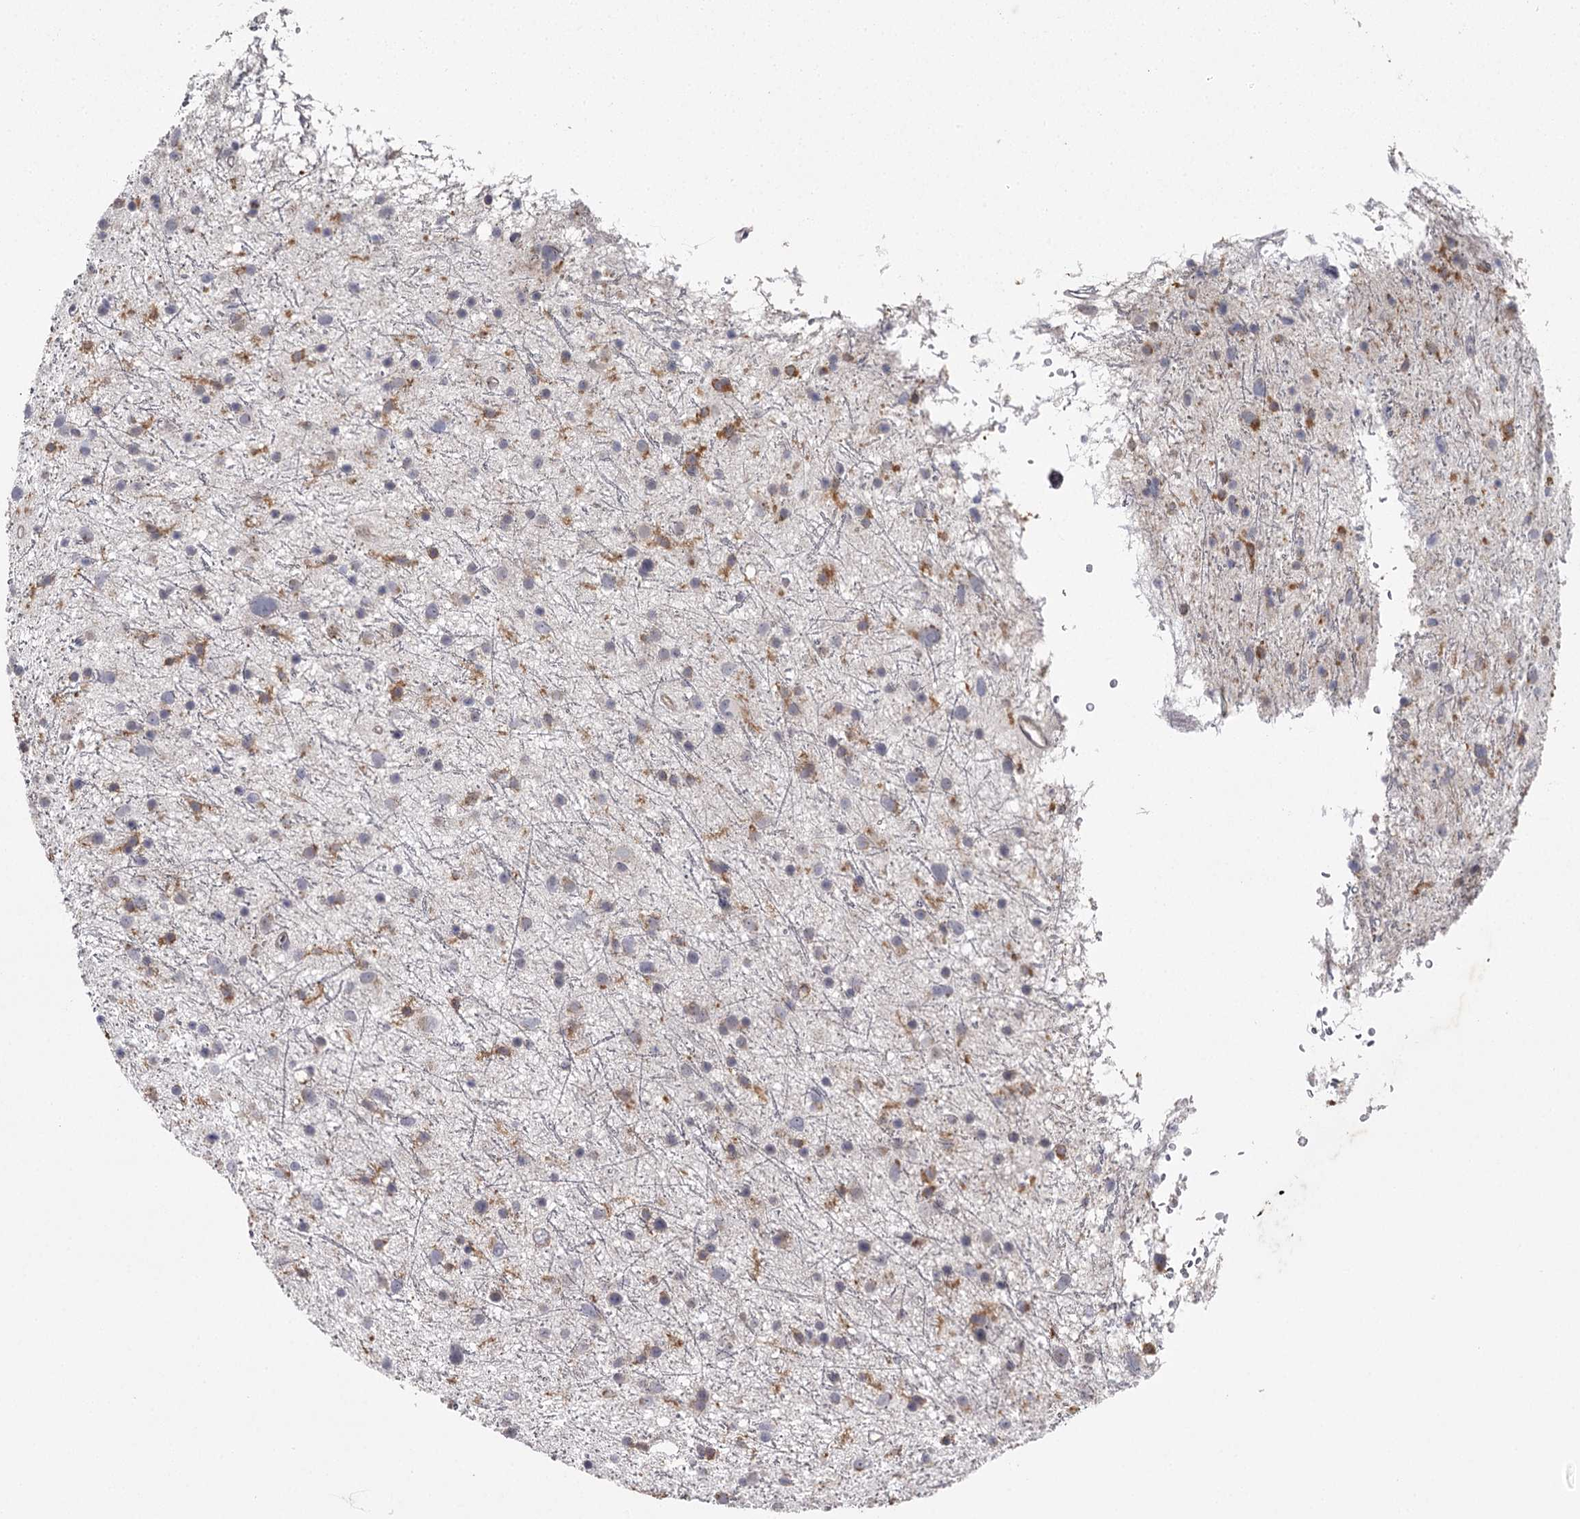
{"staining": {"intensity": "negative", "quantity": "none", "location": "none"}, "tissue": "glioma", "cell_type": "Tumor cells", "image_type": "cancer", "snomed": [{"axis": "morphology", "description": "Glioma, malignant, Low grade"}, {"axis": "topography", "description": "Cerebral cortex"}], "caption": "DAB (3,3'-diaminobenzidine) immunohistochemical staining of human glioma displays no significant positivity in tumor cells.", "gene": "RASSF6", "patient": {"sex": "female", "age": 39}}